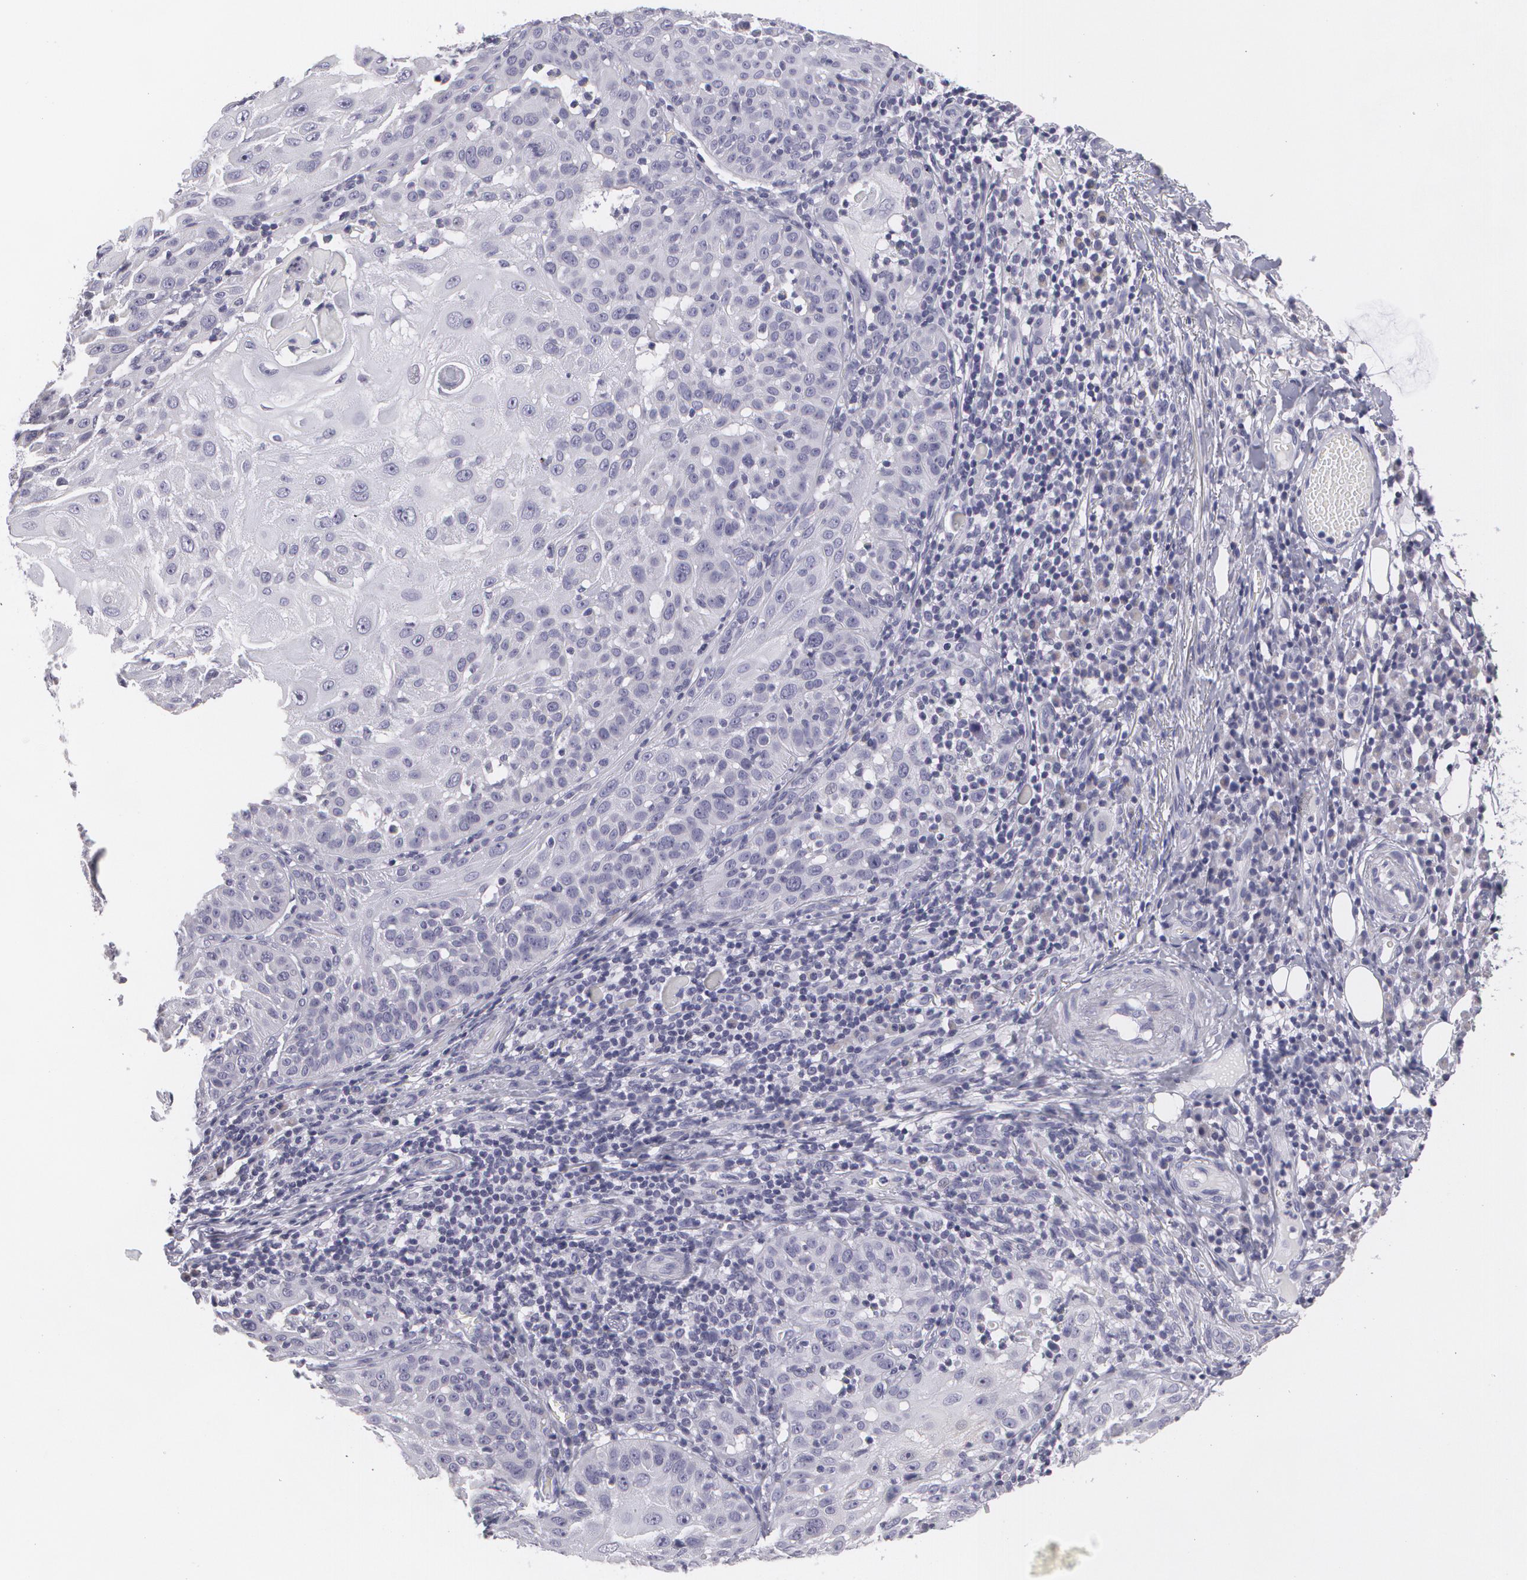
{"staining": {"intensity": "negative", "quantity": "none", "location": "none"}, "tissue": "skin cancer", "cell_type": "Tumor cells", "image_type": "cancer", "snomed": [{"axis": "morphology", "description": "Squamous cell carcinoma, NOS"}, {"axis": "topography", "description": "Skin"}], "caption": "DAB immunohistochemical staining of human skin cancer (squamous cell carcinoma) exhibits no significant expression in tumor cells.", "gene": "MBNL3", "patient": {"sex": "female", "age": 89}}